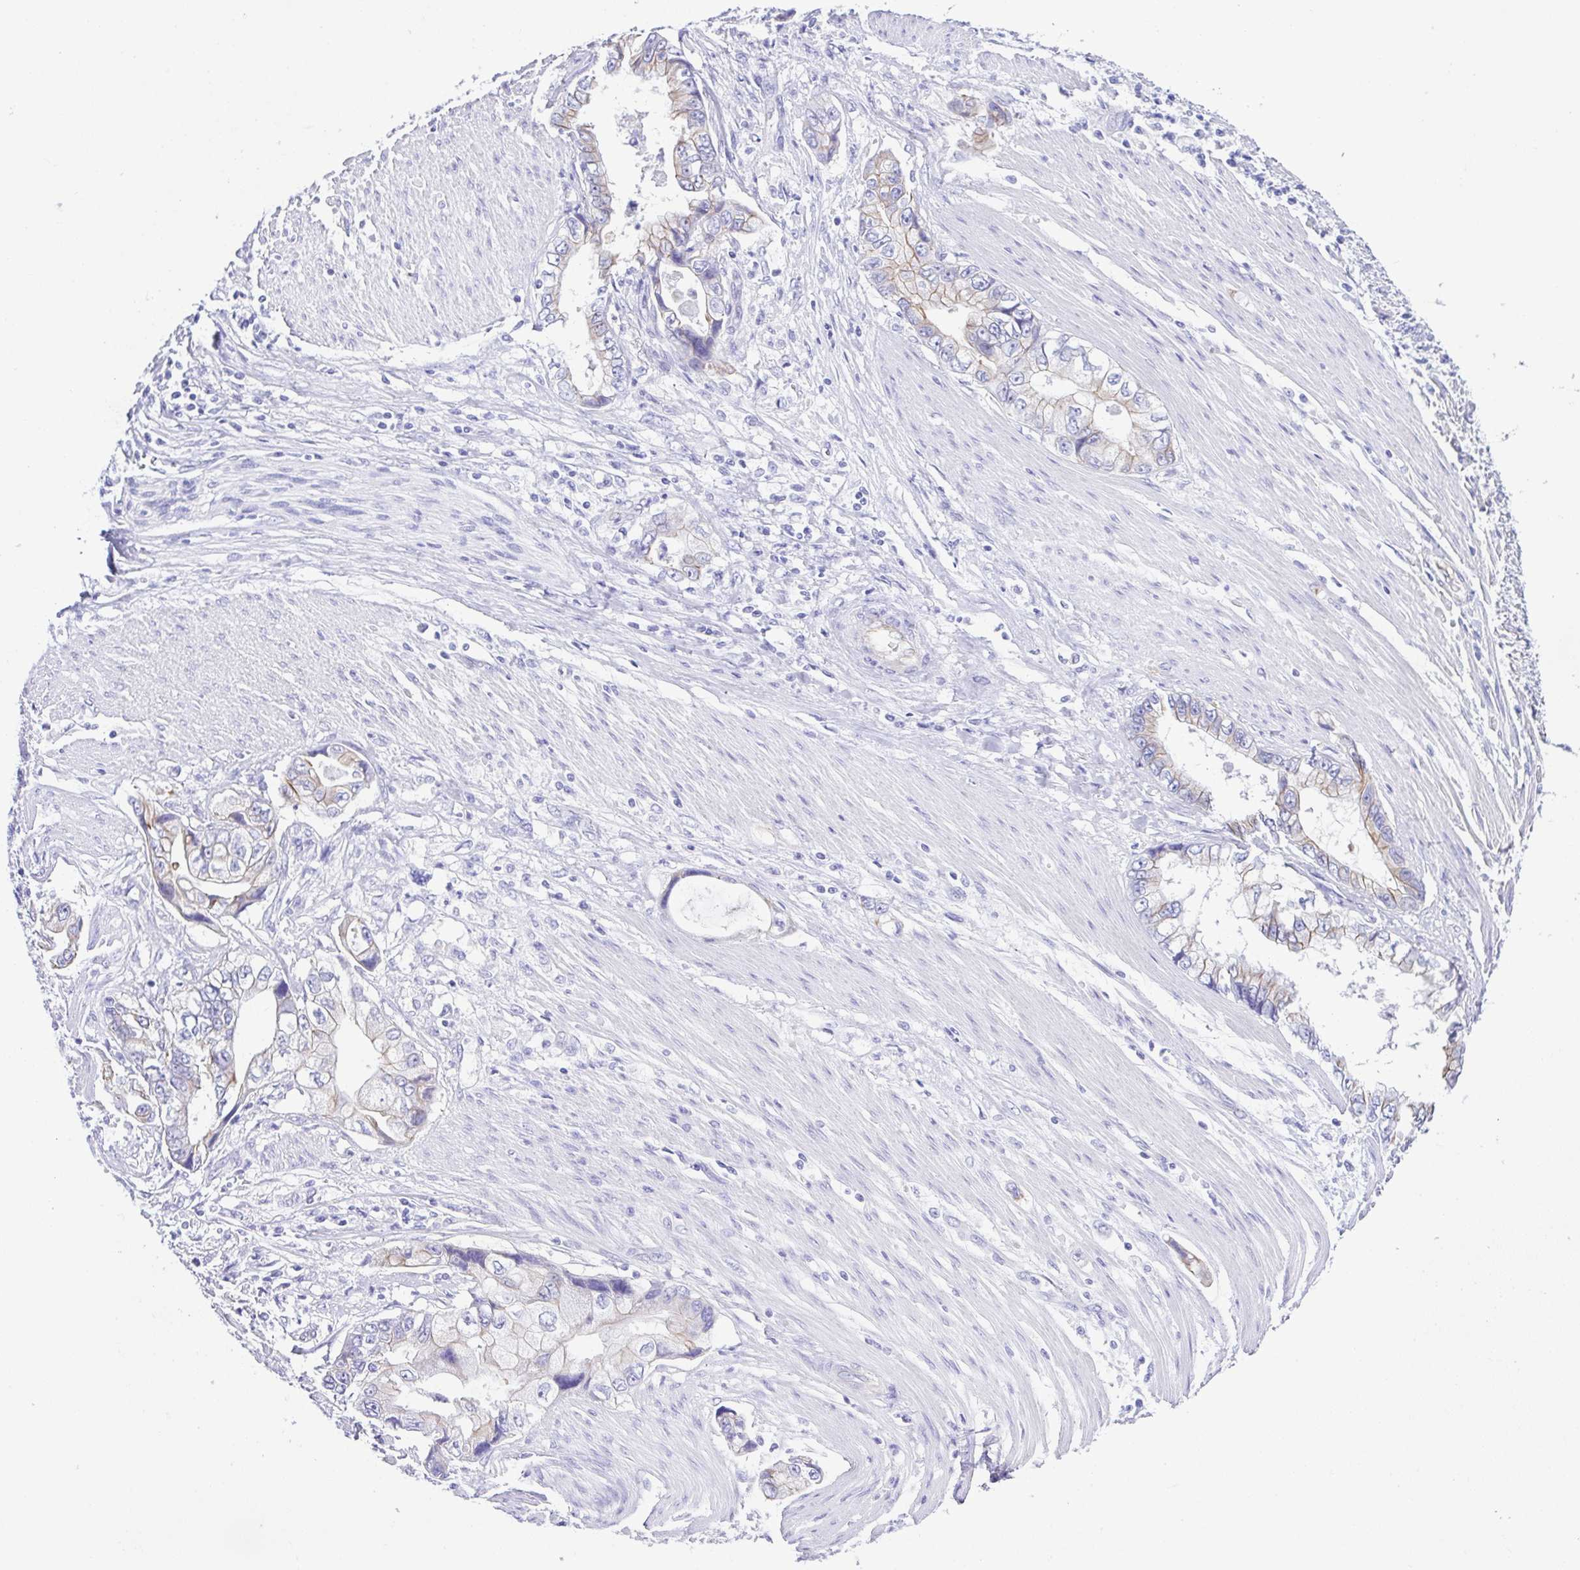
{"staining": {"intensity": "weak", "quantity": "<25%", "location": "cytoplasmic/membranous"}, "tissue": "stomach cancer", "cell_type": "Tumor cells", "image_type": "cancer", "snomed": [{"axis": "morphology", "description": "Adenocarcinoma, NOS"}, {"axis": "topography", "description": "Pancreas"}, {"axis": "topography", "description": "Stomach, upper"}], "caption": "DAB (3,3'-diaminobenzidine) immunohistochemical staining of human stomach adenocarcinoma reveals no significant positivity in tumor cells.", "gene": "CYP11A1", "patient": {"sex": "male", "age": 77}}